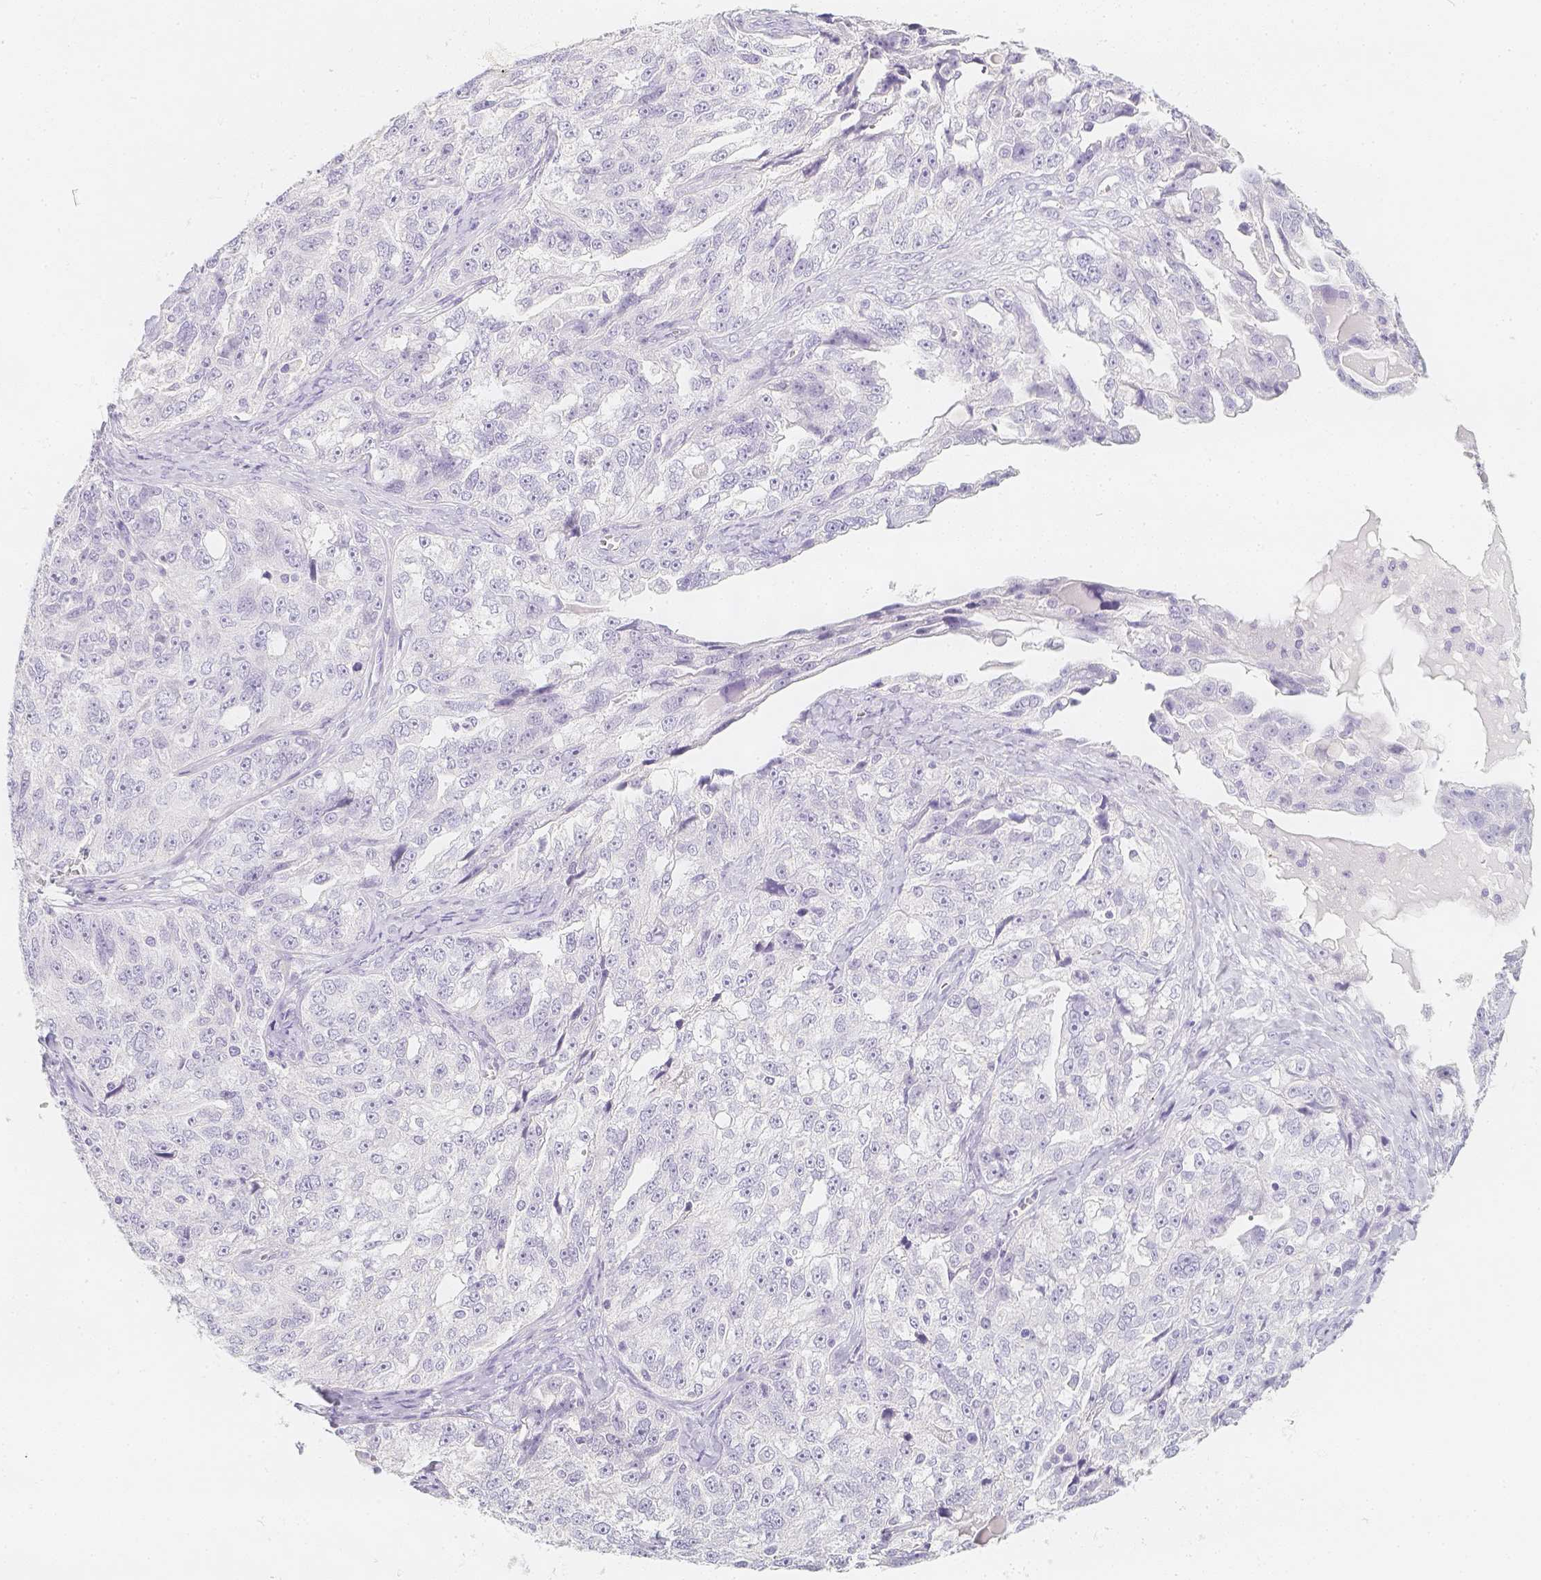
{"staining": {"intensity": "negative", "quantity": "none", "location": "none"}, "tissue": "ovarian cancer", "cell_type": "Tumor cells", "image_type": "cancer", "snomed": [{"axis": "morphology", "description": "Cystadenocarcinoma, serous, NOS"}, {"axis": "topography", "description": "Ovary"}], "caption": "IHC micrograph of neoplastic tissue: ovarian serous cystadenocarcinoma stained with DAB (3,3'-diaminobenzidine) demonstrates no significant protein positivity in tumor cells.", "gene": "SLC18A1", "patient": {"sex": "female", "age": 51}}